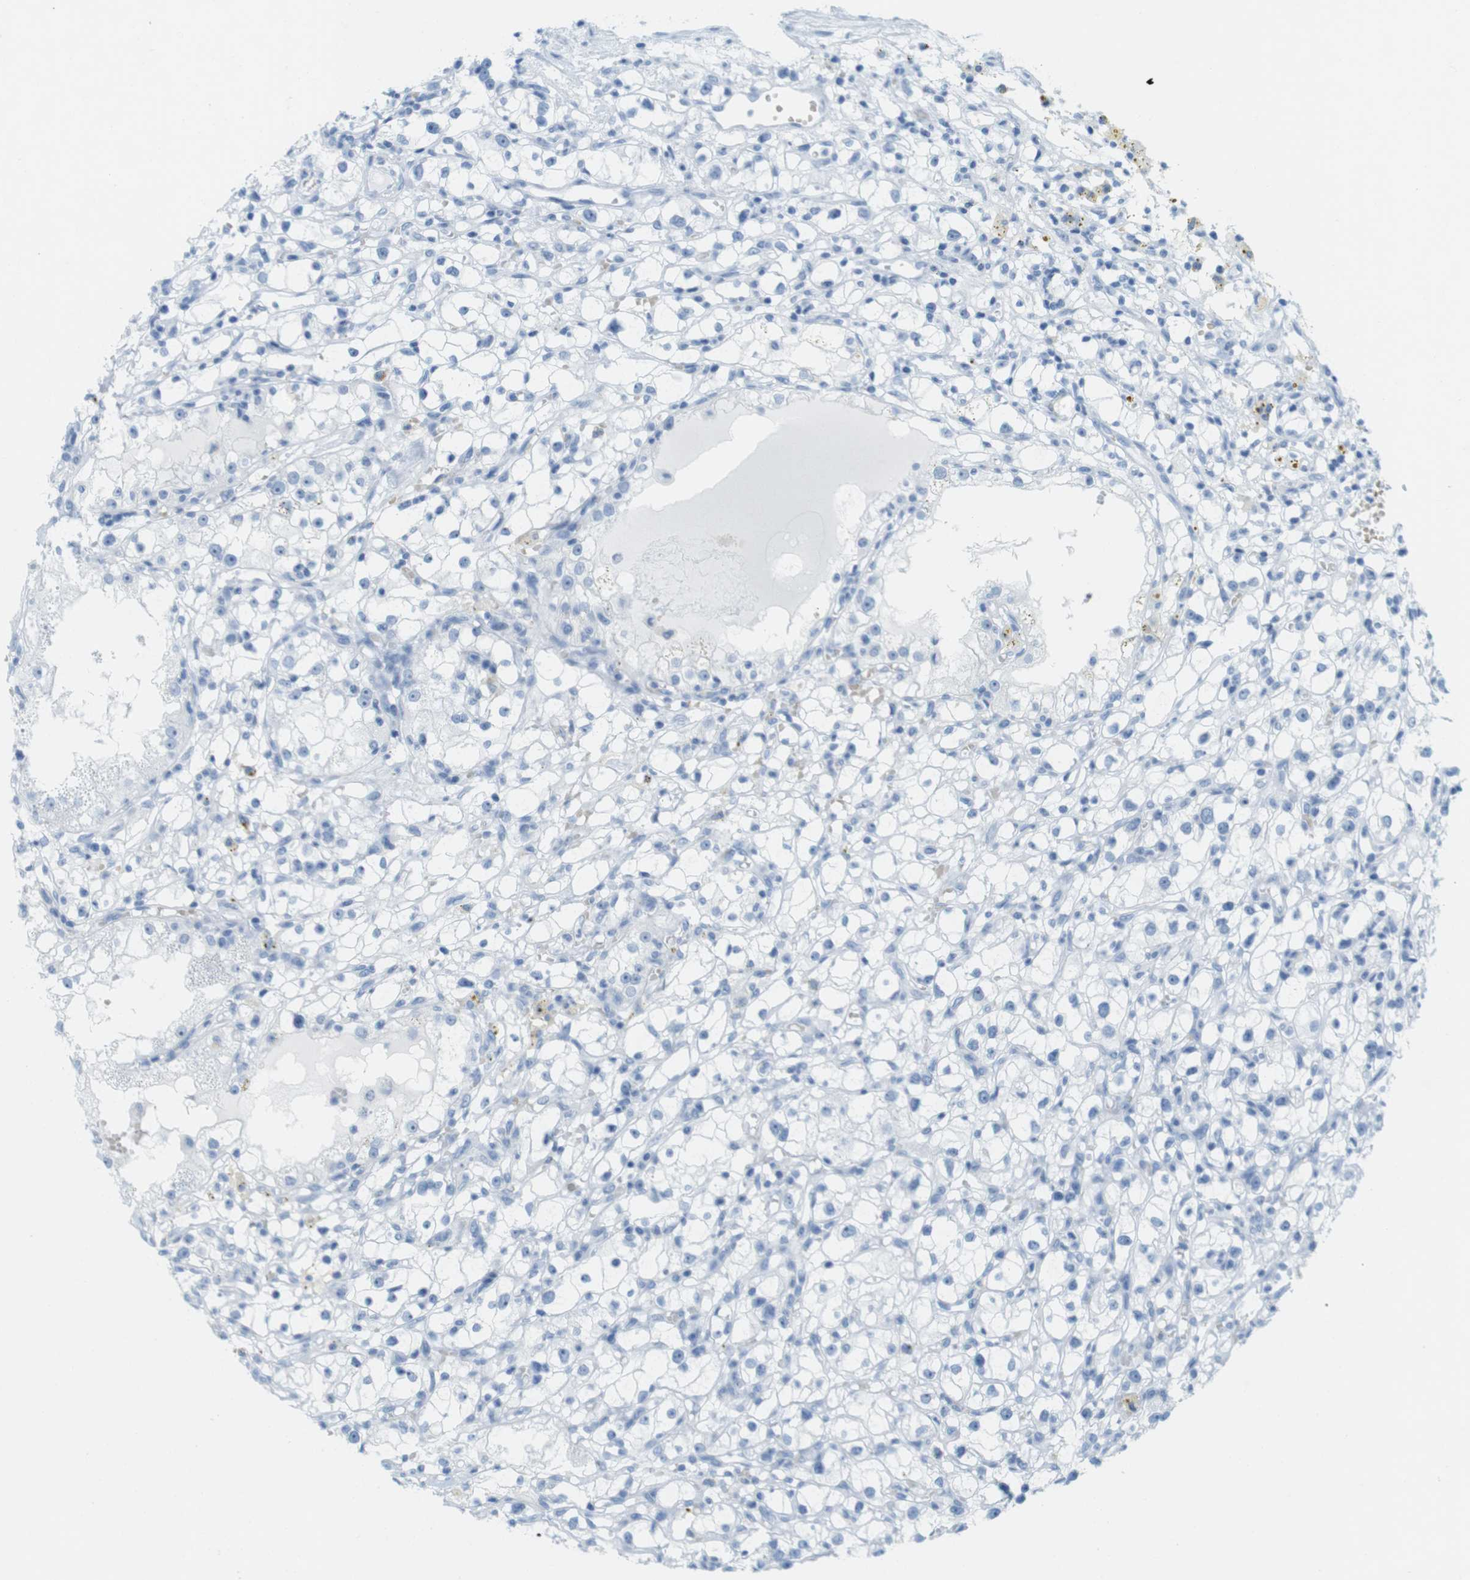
{"staining": {"intensity": "negative", "quantity": "none", "location": "none"}, "tissue": "renal cancer", "cell_type": "Tumor cells", "image_type": "cancer", "snomed": [{"axis": "morphology", "description": "Adenocarcinoma, NOS"}, {"axis": "topography", "description": "Kidney"}], "caption": "Renal cancer was stained to show a protein in brown. There is no significant positivity in tumor cells.", "gene": "TNNT2", "patient": {"sex": "male", "age": 56}}